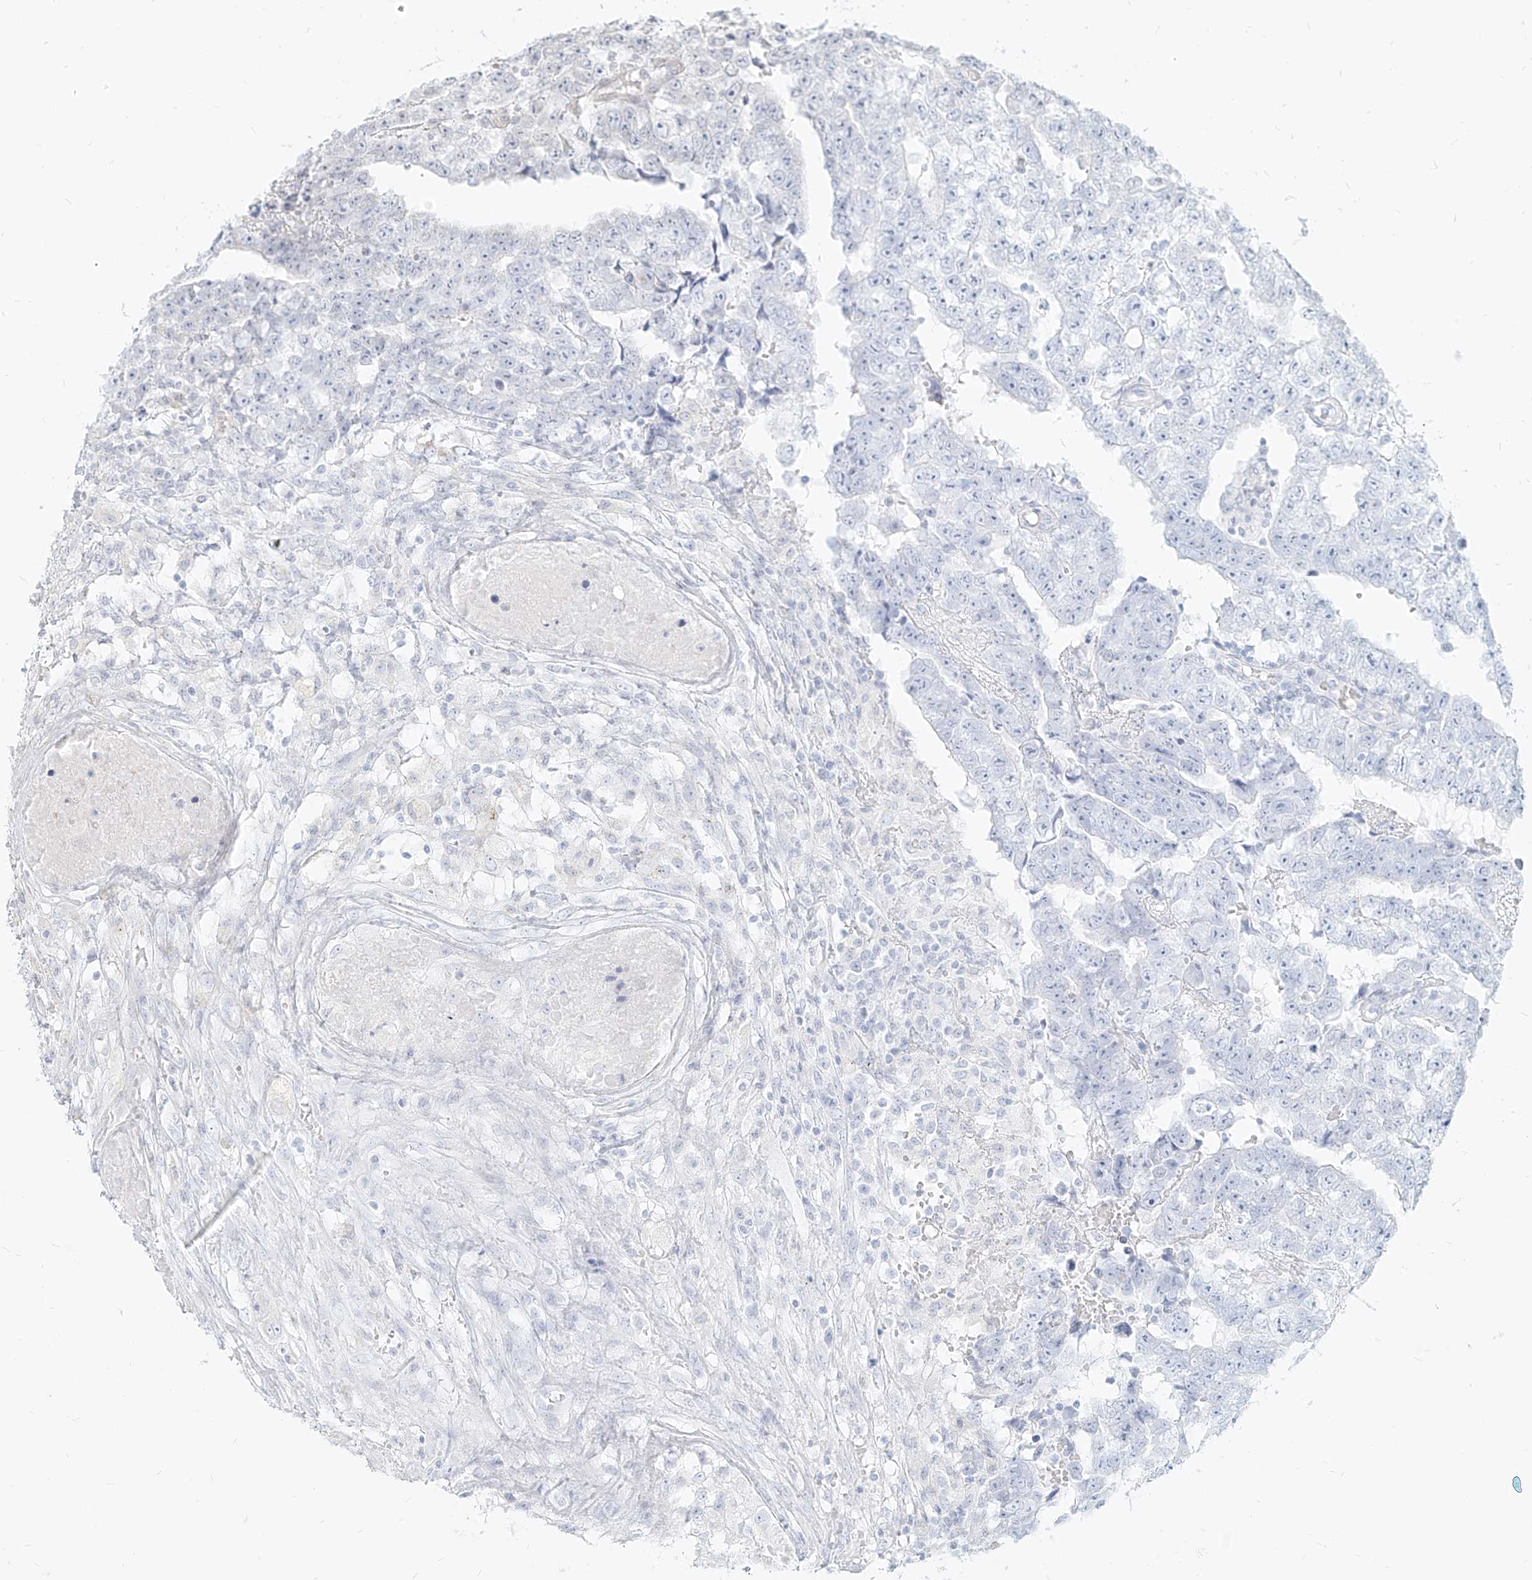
{"staining": {"intensity": "negative", "quantity": "none", "location": "none"}, "tissue": "testis cancer", "cell_type": "Tumor cells", "image_type": "cancer", "snomed": [{"axis": "morphology", "description": "Carcinoma, Embryonal, NOS"}, {"axis": "topography", "description": "Testis"}], "caption": "IHC image of human testis embryonal carcinoma stained for a protein (brown), which exhibits no staining in tumor cells.", "gene": "ITPKB", "patient": {"sex": "male", "age": 25}}